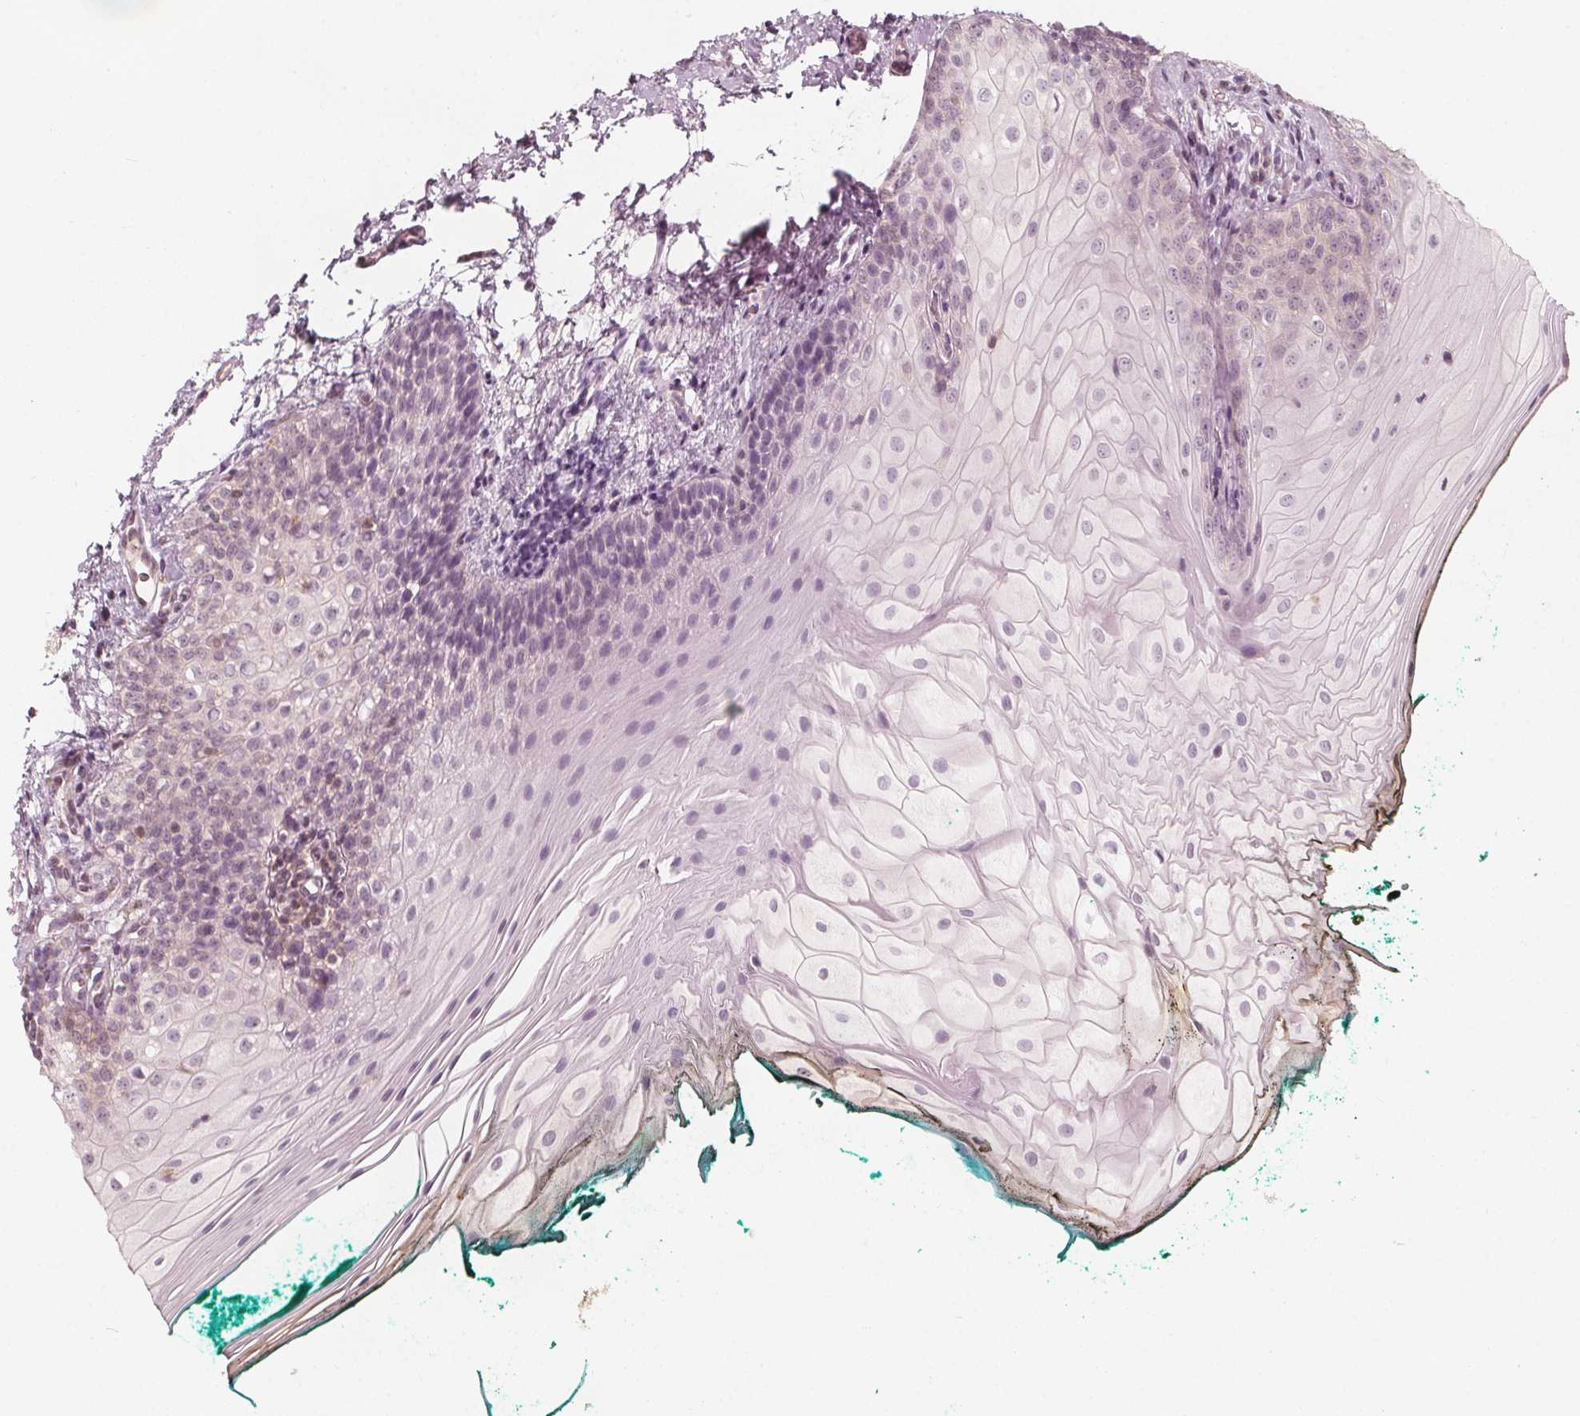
{"staining": {"intensity": "negative", "quantity": "none", "location": "none"}, "tissue": "oral mucosa", "cell_type": "Squamous epithelial cells", "image_type": "normal", "snomed": [{"axis": "morphology", "description": "Normal tissue, NOS"}, {"axis": "topography", "description": "Oral tissue"}], "caption": "This micrograph is of benign oral mucosa stained with immunohistochemistry to label a protein in brown with the nuclei are counter-stained blue. There is no staining in squamous epithelial cells.", "gene": "AIP", "patient": {"sex": "female", "age": 68}}